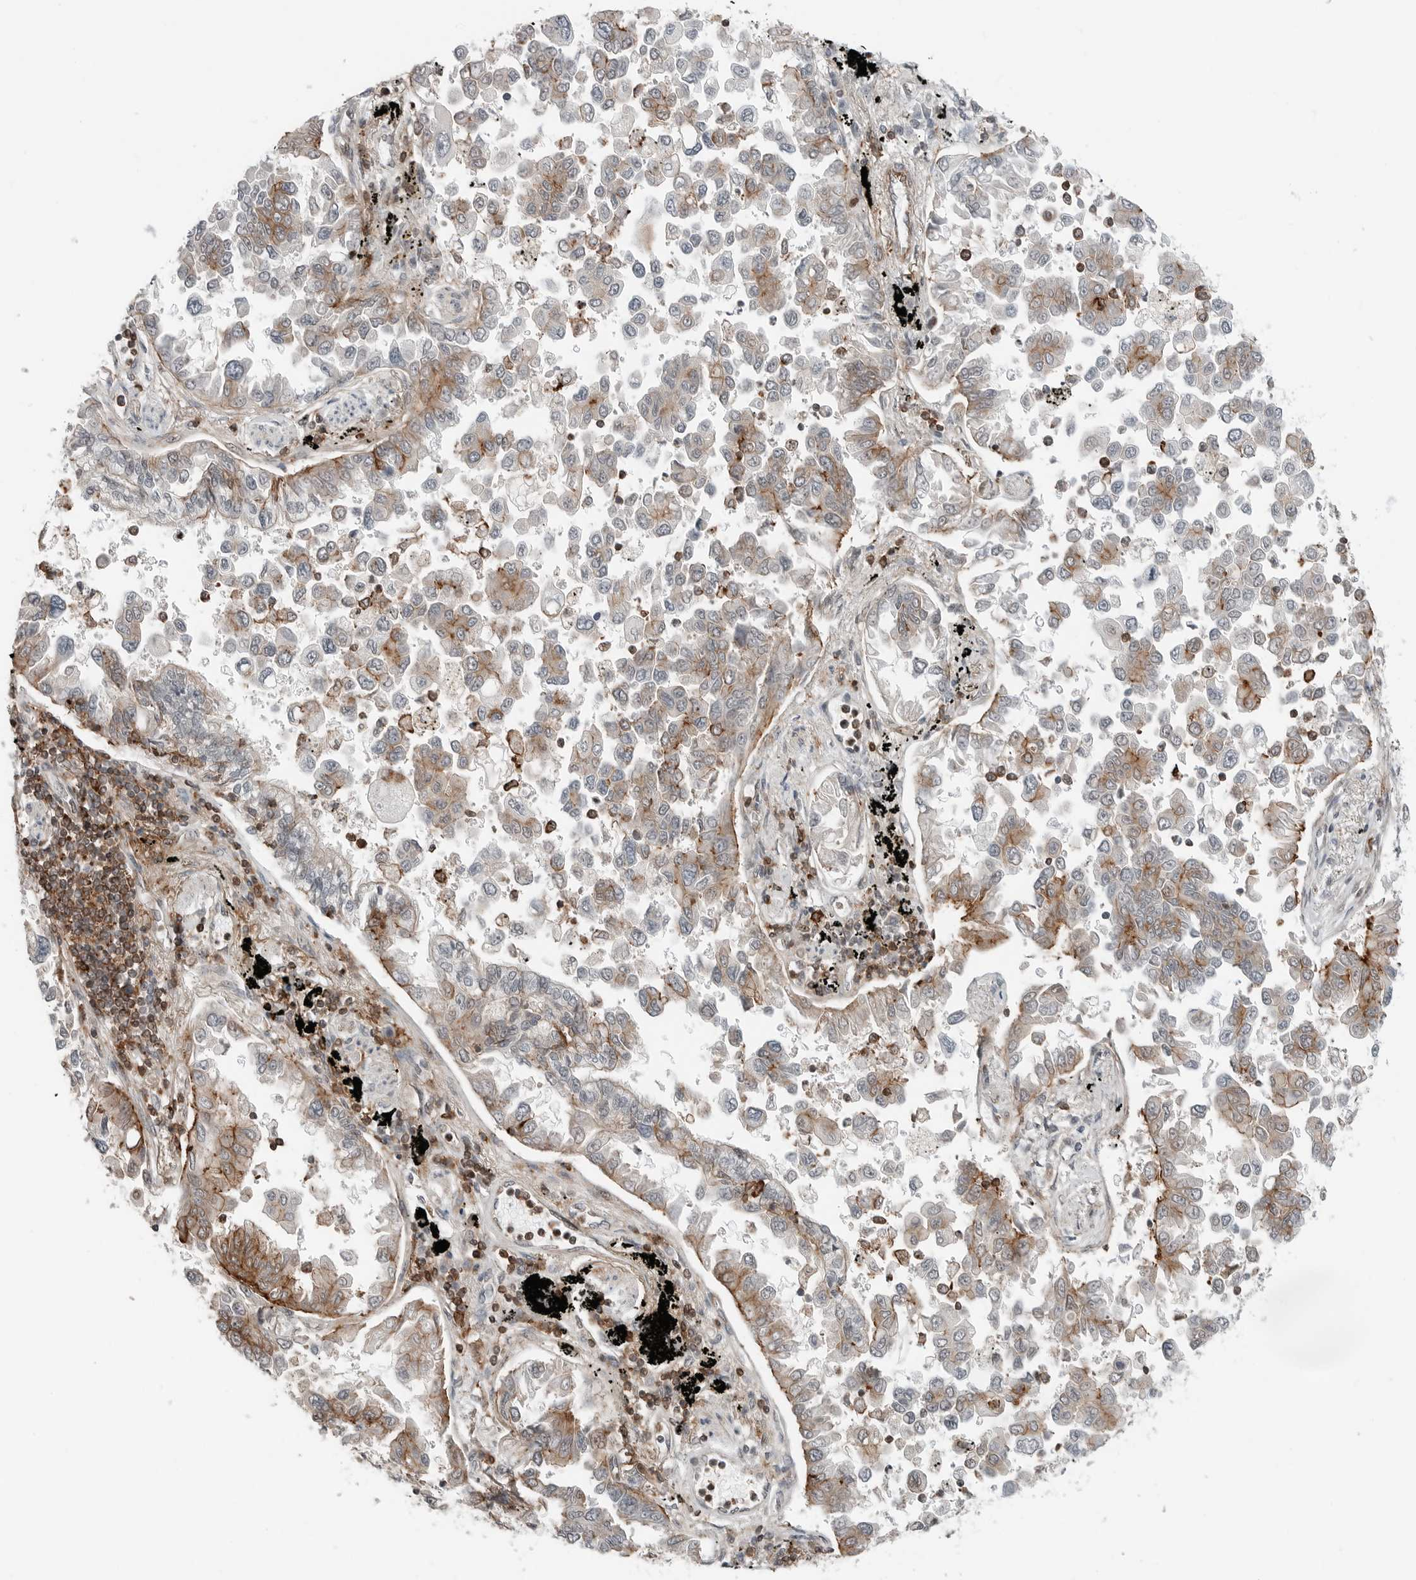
{"staining": {"intensity": "moderate", "quantity": ">75%", "location": "cytoplasmic/membranous"}, "tissue": "lung cancer", "cell_type": "Tumor cells", "image_type": "cancer", "snomed": [{"axis": "morphology", "description": "Adenocarcinoma, NOS"}, {"axis": "topography", "description": "Lung"}], "caption": "Lung cancer (adenocarcinoma) was stained to show a protein in brown. There is medium levels of moderate cytoplasmic/membranous staining in about >75% of tumor cells.", "gene": "LEFTY2", "patient": {"sex": "female", "age": 67}}